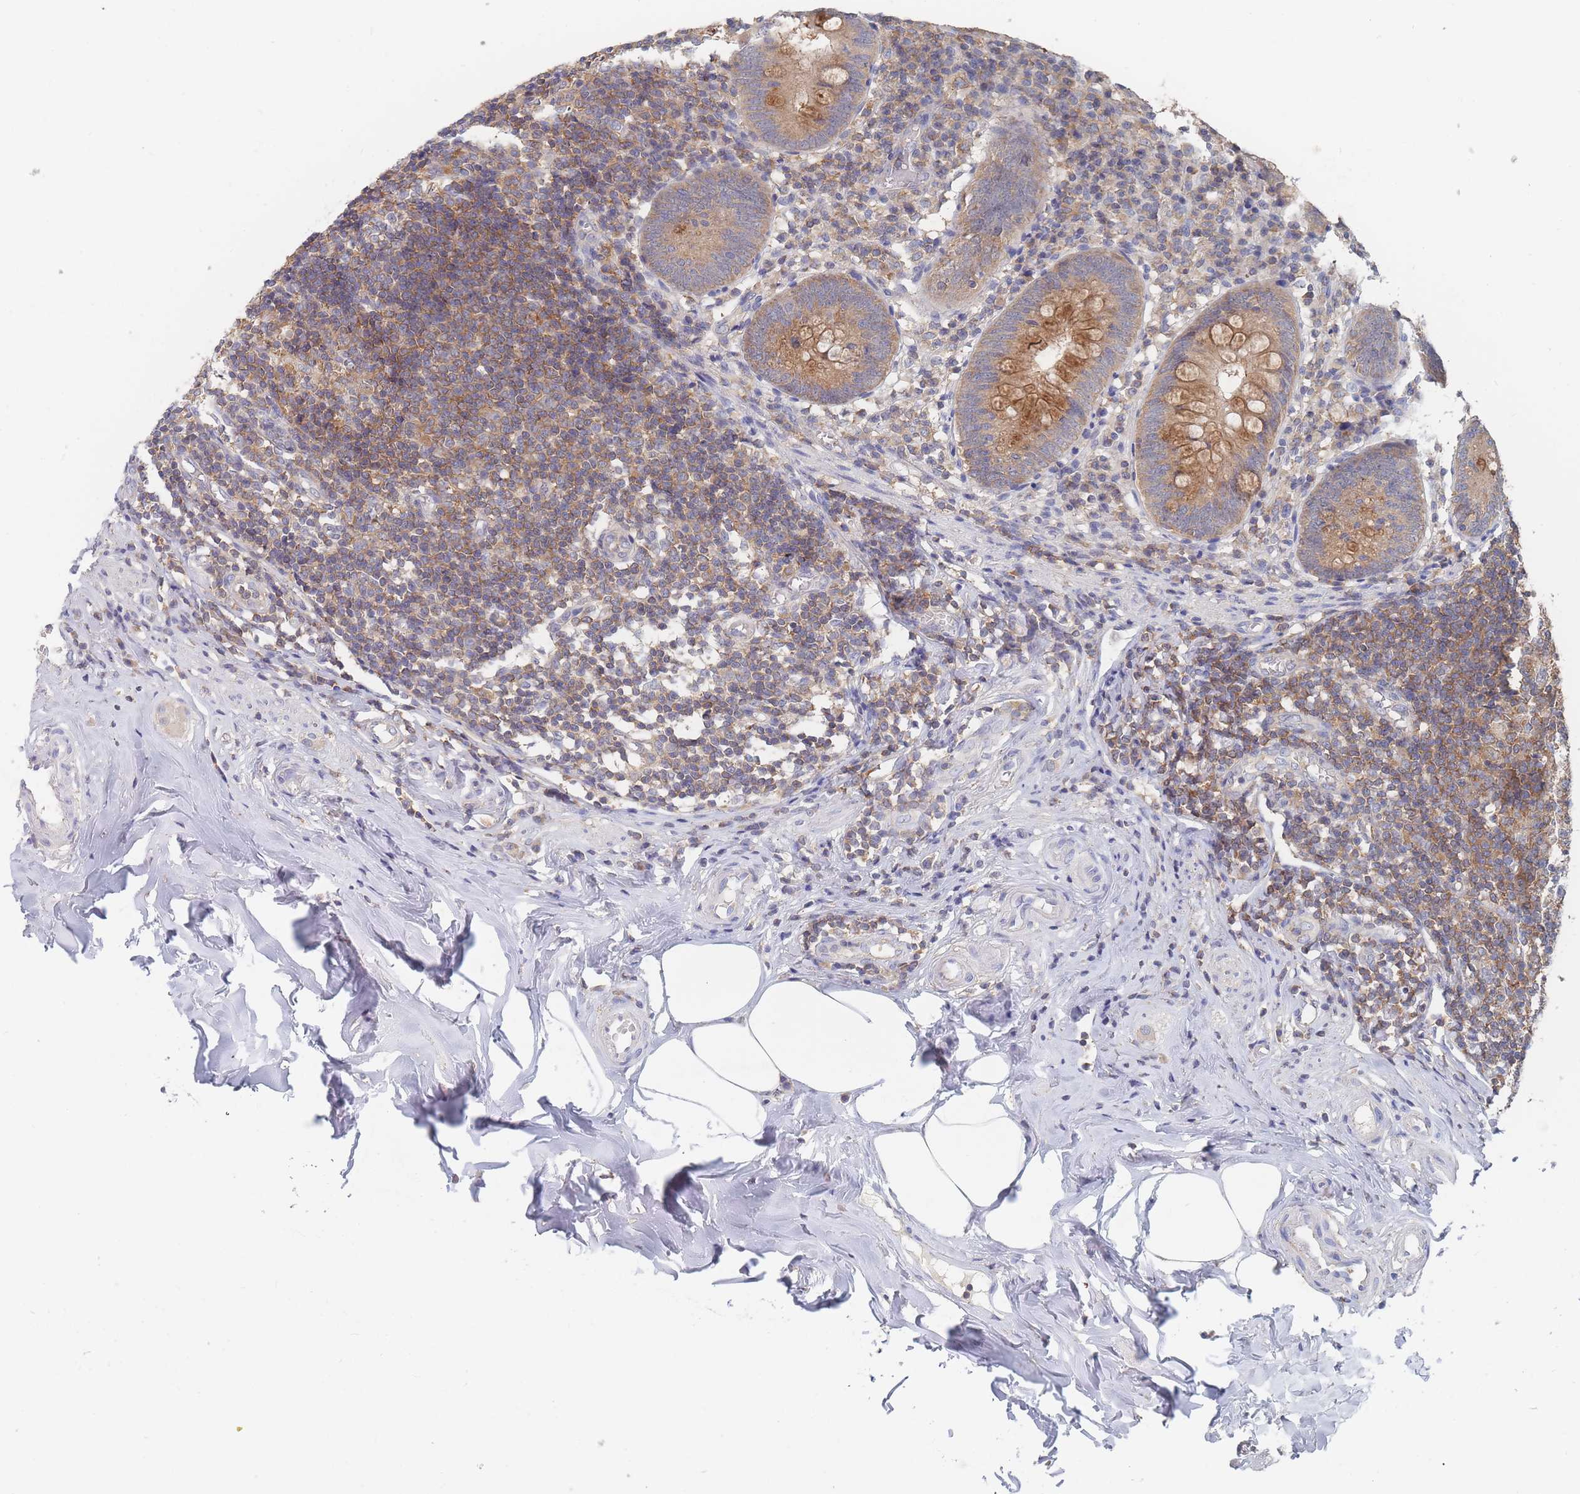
{"staining": {"intensity": "moderate", "quantity": ">75%", "location": "cytoplasmic/membranous"}, "tissue": "appendix", "cell_type": "Glandular cells", "image_type": "normal", "snomed": [{"axis": "morphology", "description": "Normal tissue, NOS"}, {"axis": "topography", "description": "Appendix"}], "caption": "An immunohistochemistry image of unremarkable tissue is shown. Protein staining in brown shows moderate cytoplasmic/membranous positivity in appendix within glandular cells. The staining was performed using DAB, with brown indicating positive protein expression. Nuclei are stained blue with hematoxylin.", "gene": "PPP6C", "patient": {"sex": "female", "age": 54}}